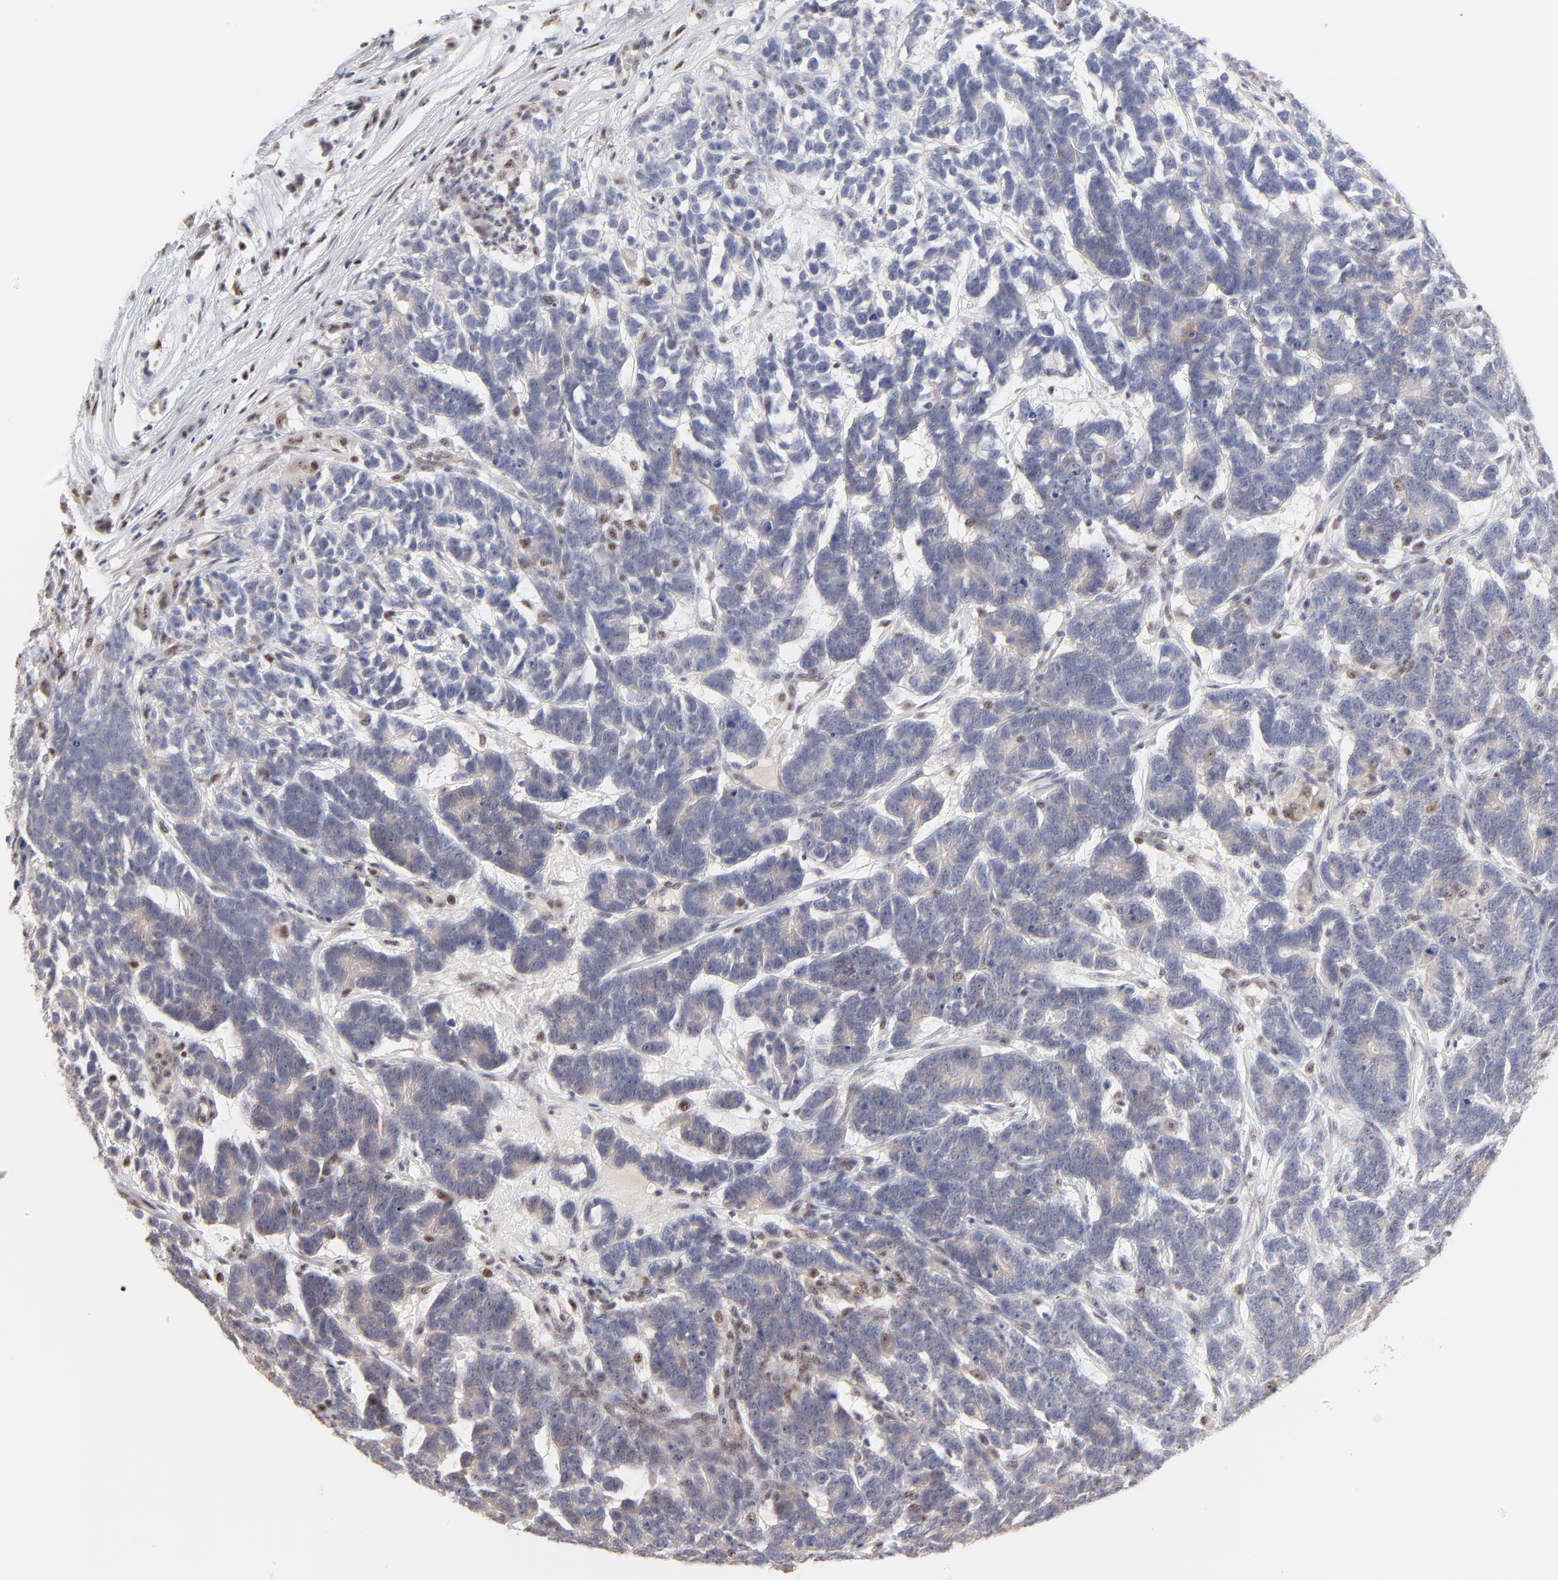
{"staining": {"intensity": "negative", "quantity": "none", "location": "none"}, "tissue": "testis cancer", "cell_type": "Tumor cells", "image_type": "cancer", "snomed": [{"axis": "morphology", "description": "Carcinoma, Embryonal, NOS"}, {"axis": "topography", "description": "Testis"}], "caption": "Immunohistochemical staining of testis cancer displays no significant expression in tumor cells.", "gene": "NFIL3", "patient": {"sex": "male", "age": 26}}